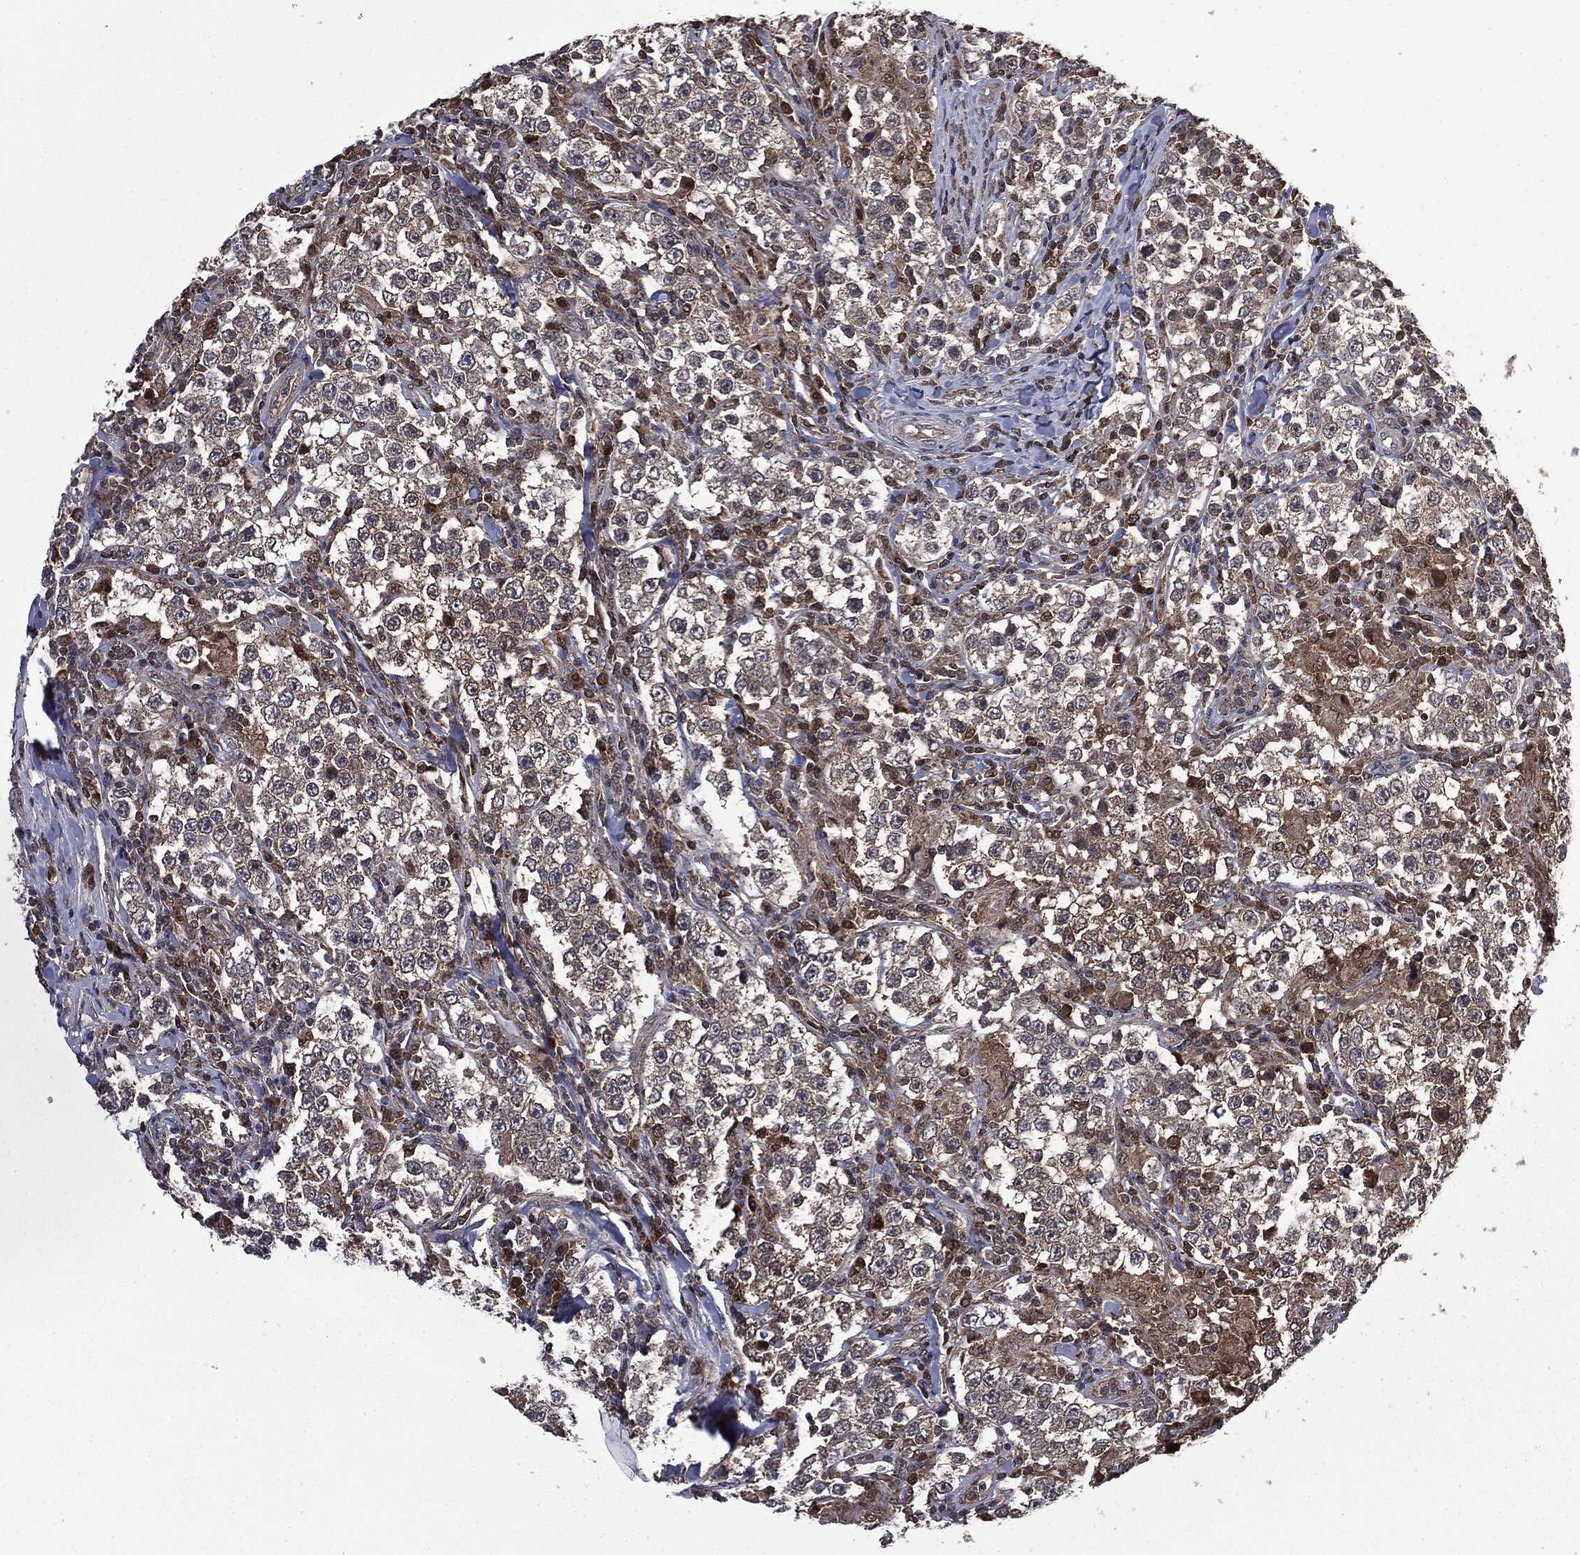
{"staining": {"intensity": "moderate", "quantity": "25%-75%", "location": "cytoplasmic/membranous"}, "tissue": "testis cancer", "cell_type": "Tumor cells", "image_type": "cancer", "snomed": [{"axis": "morphology", "description": "Seminoma, NOS"}, {"axis": "morphology", "description": "Carcinoma, Embryonal, NOS"}, {"axis": "topography", "description": "Testis"}], "caption": "Immunohistochemistry of testis cancer exhibits medium levels of moderate cytoplasmic/membranous staining in about 25%-75% of tumor cells.", "gene": "GPI", "patient": {"sex": "male", "age": 41}}